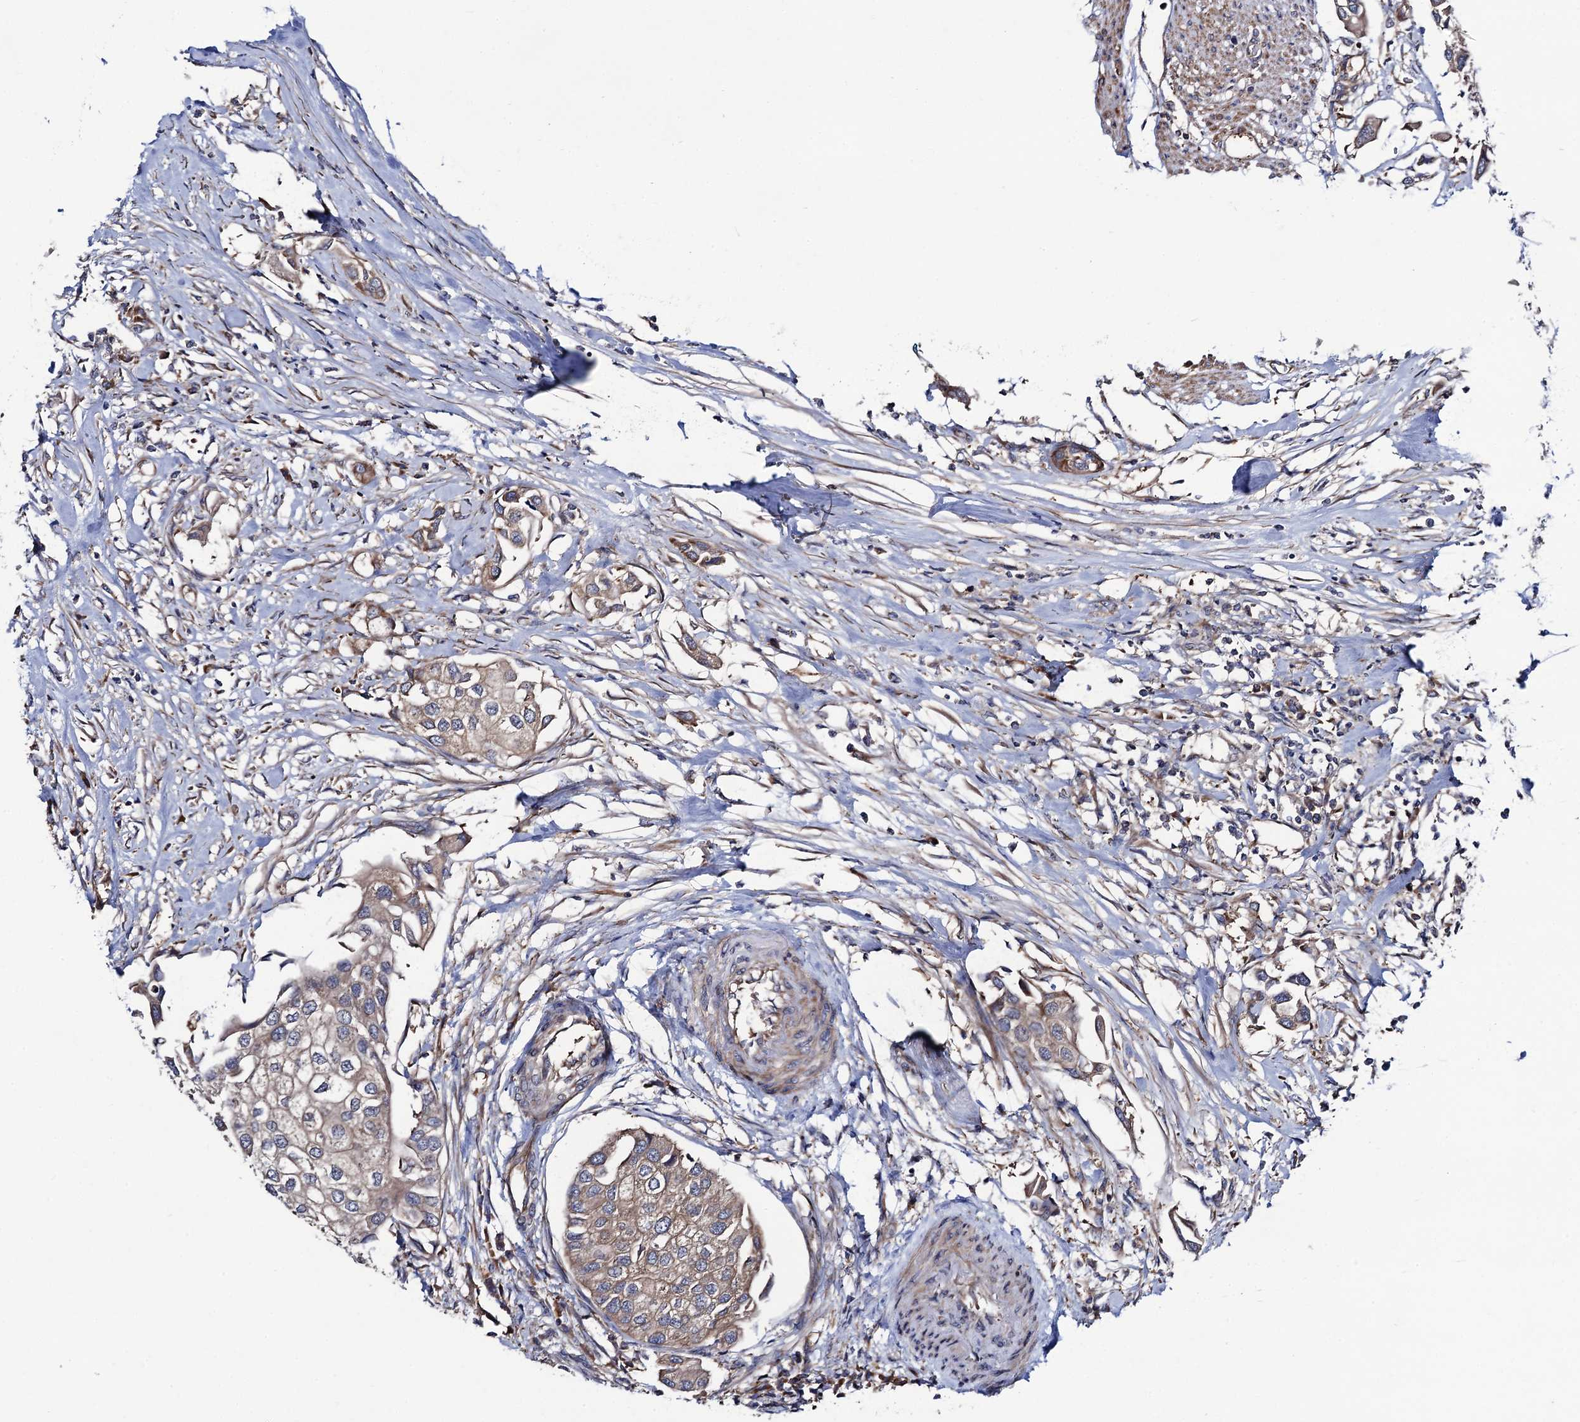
{"staining": {"intensity": "weak", "quantity": ">75%", "location": "cytoplasmic/membranous"}, "tissue": "urothelial cancer", "cell_type": "Tumor cells", "image_type": "cancer", "snomed": [{"axis": "morphology", "description": "Urothelial carcinoma, High grade"}, {"axis": "topography", "description": "Urinary bladder"}], "caption": "Urothelial cancer stained for a protein shows weak cytoplasmic/membranous positivity in tumor cells.", "gene": "DYDC1", "patient": {"sex": "male", "age": 64}}